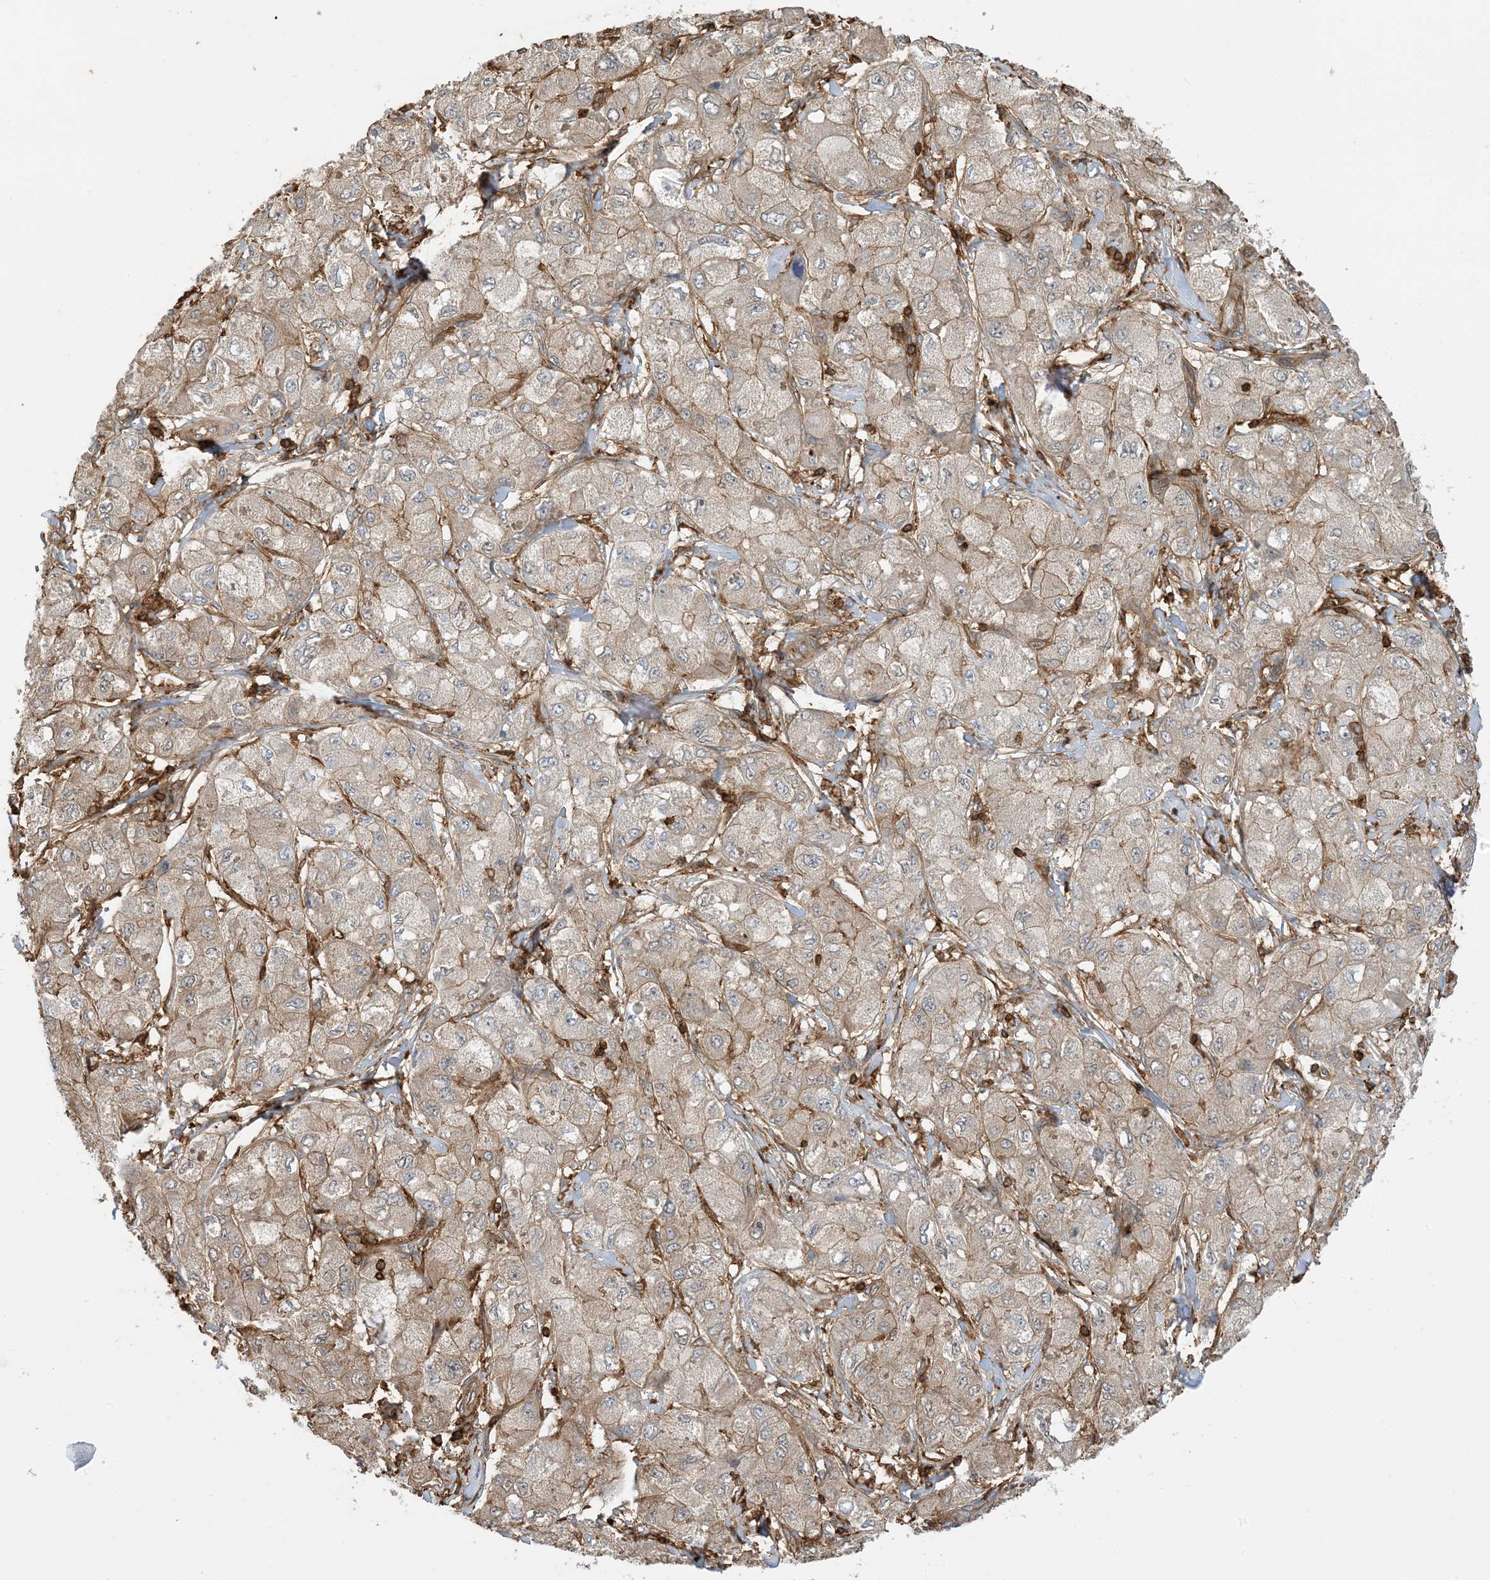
{"staining": {"intensity": "weak", "quantity": ">75%", "location": "cytoplasmic/membranous"}, "tissue": "liver cancer", "cell_type": "Tumor cells", "image_type": "cancer", "snomed": [{"axis": "morphology", "description": "Carcinoma, Hepatocellular, NOS"}, {"axis": "topography", "description": "Liver"}], "caption": "A photomicrograph of human liver hepatocellular carcinoma stained for a protein reveals weak cytoplasmic/membranous brown staining in tumor cells. (Brightfield microscopy of DAB IHC at high magnification).", "gene": "CAPZB", "patient": {"sex": "male", "age": 80}}